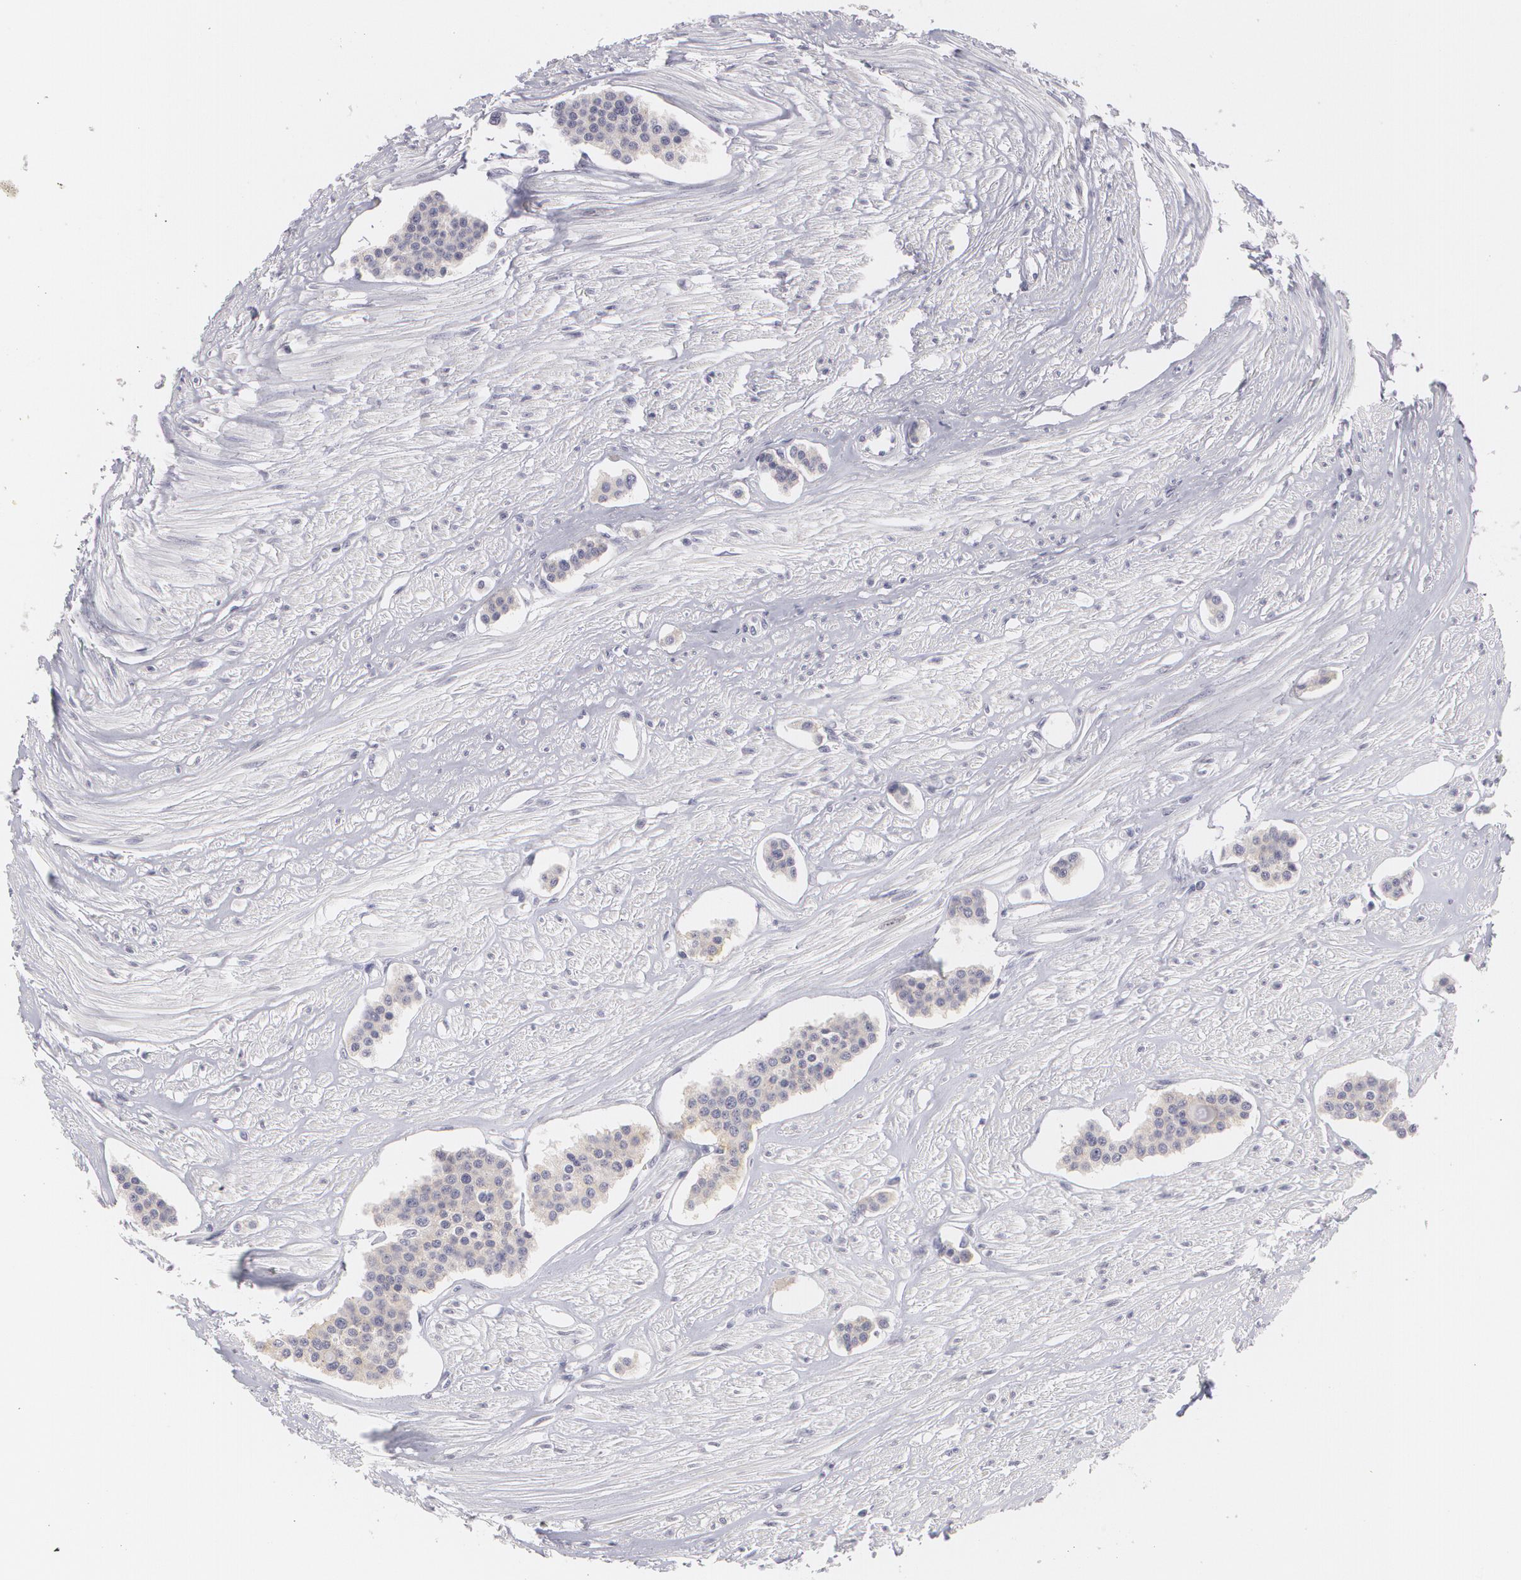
{"staining": {"intensity": "weak", "quantity": "<25%", "location": "cytoplasmic/membranous"}, "tissue": "carcinoid", "cell_type": "Tumor cells", "image_type": "cancer", "snomed": [{"axis": "morphology", "description": "Carcinoid, malignant, NOS"}, {"axis": "topography", "description": "Small intestine"}], "caption": "DAB immunohistochemical staining of human carcinoid (malignant) shows no significant positivity in tumor cells. (DAB (3,3'-diaminobenzidine) immunohistochemistry with hematoxylin counter stain).", "gene": "MBNL3", "patient": {"sex": "male", "age": 60}}